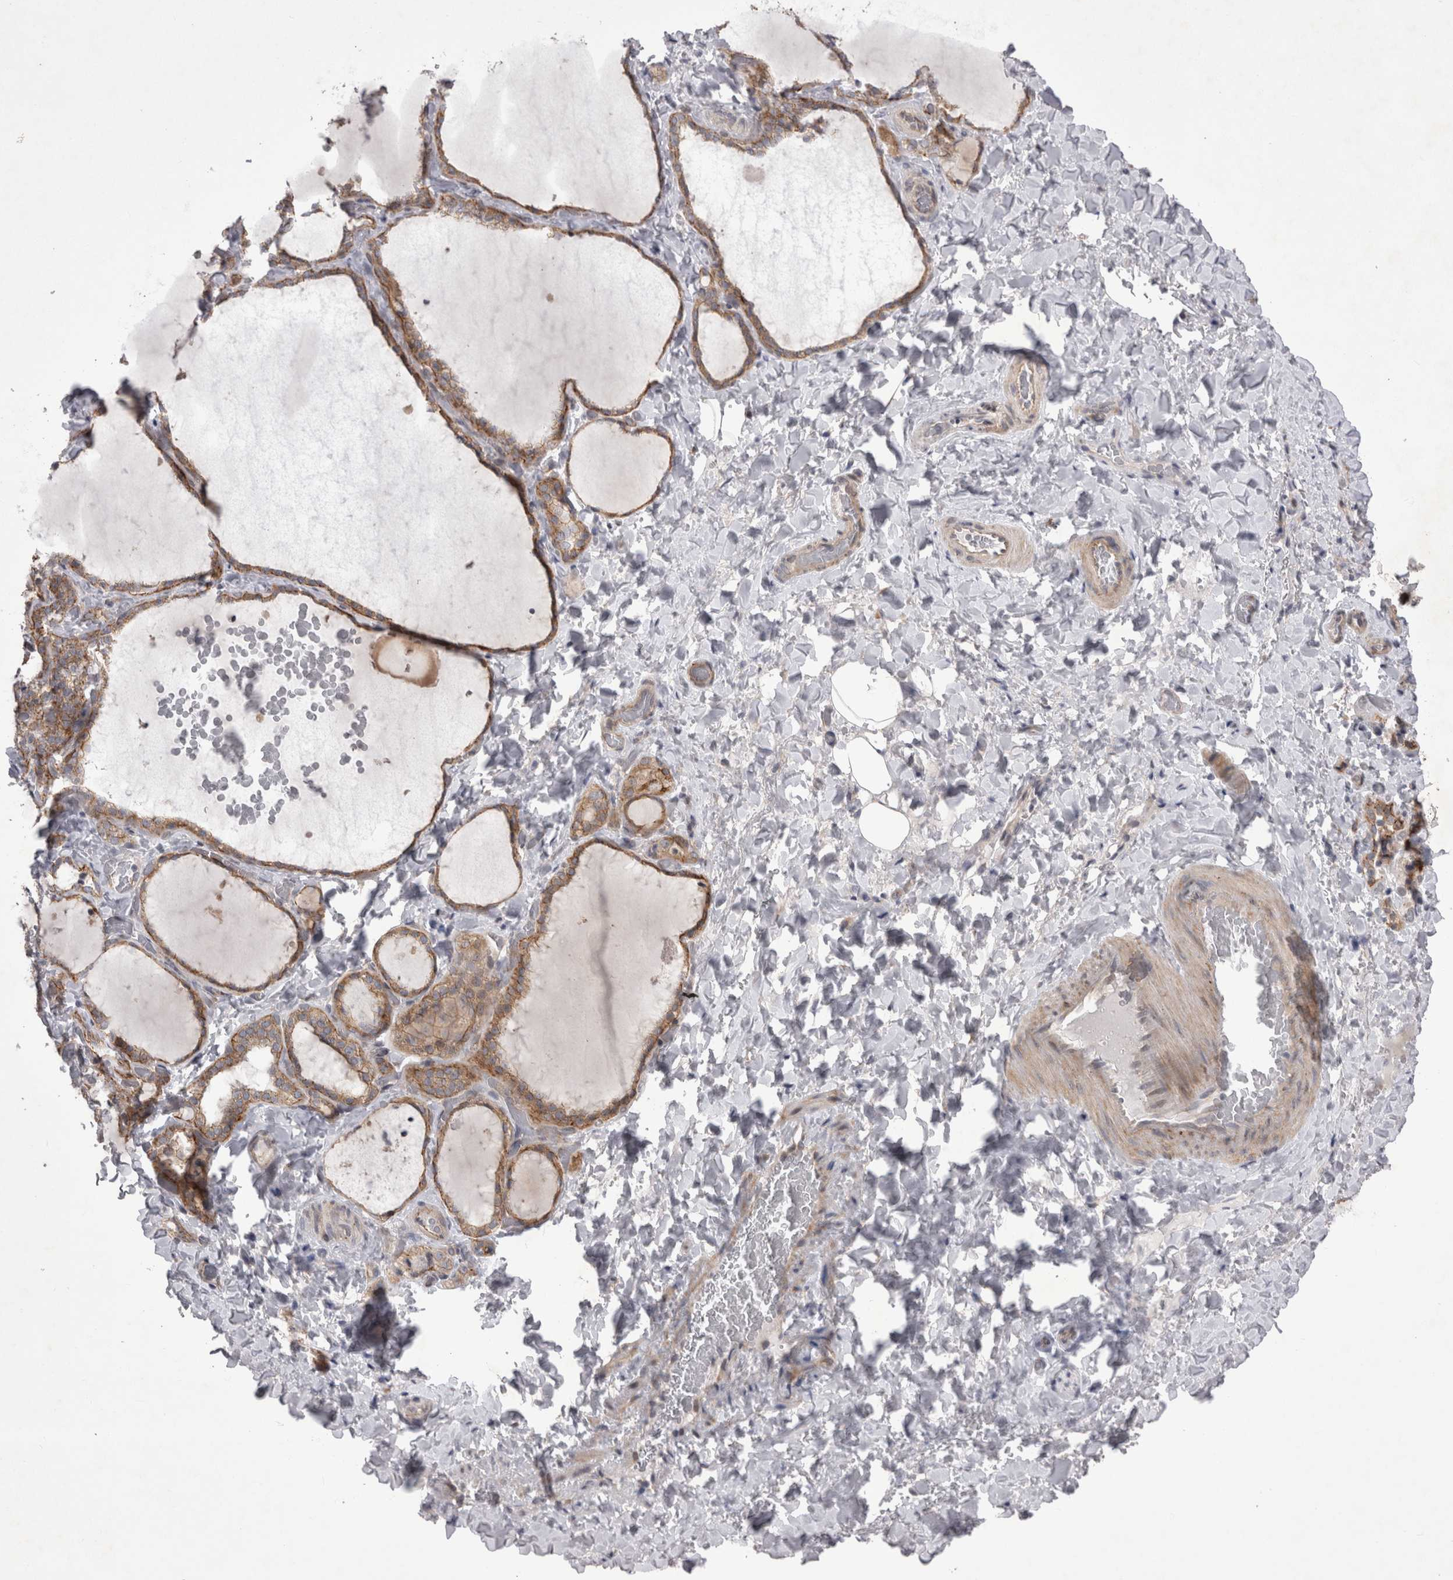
{"staining": {"intensity": "moderate", "quantity": ">75%", "location": "cytoplasmic/membranous"}, "tissue": "thyroid gland", "cell_type": "Glandular cells", "image_type": "normal", "snomed": [{"axis": "morphology", "description": "Normal tissue, NOS"}, {"axis": "topography", "description": "Thyroid gland"}], "caption": "Immunohistochemistry (IHC) (DAB) staining of unremarkable thyroid gland reveals moderate cytoplasmic/membranous protein expression in approximately >75% of glandular cells. (Stains: DAB in brown, nuclei in blue, Microscopy: brightfield microscopy at high magnification).", "gene": "NENF", "patient": {"sex": "female", "age": 22}}